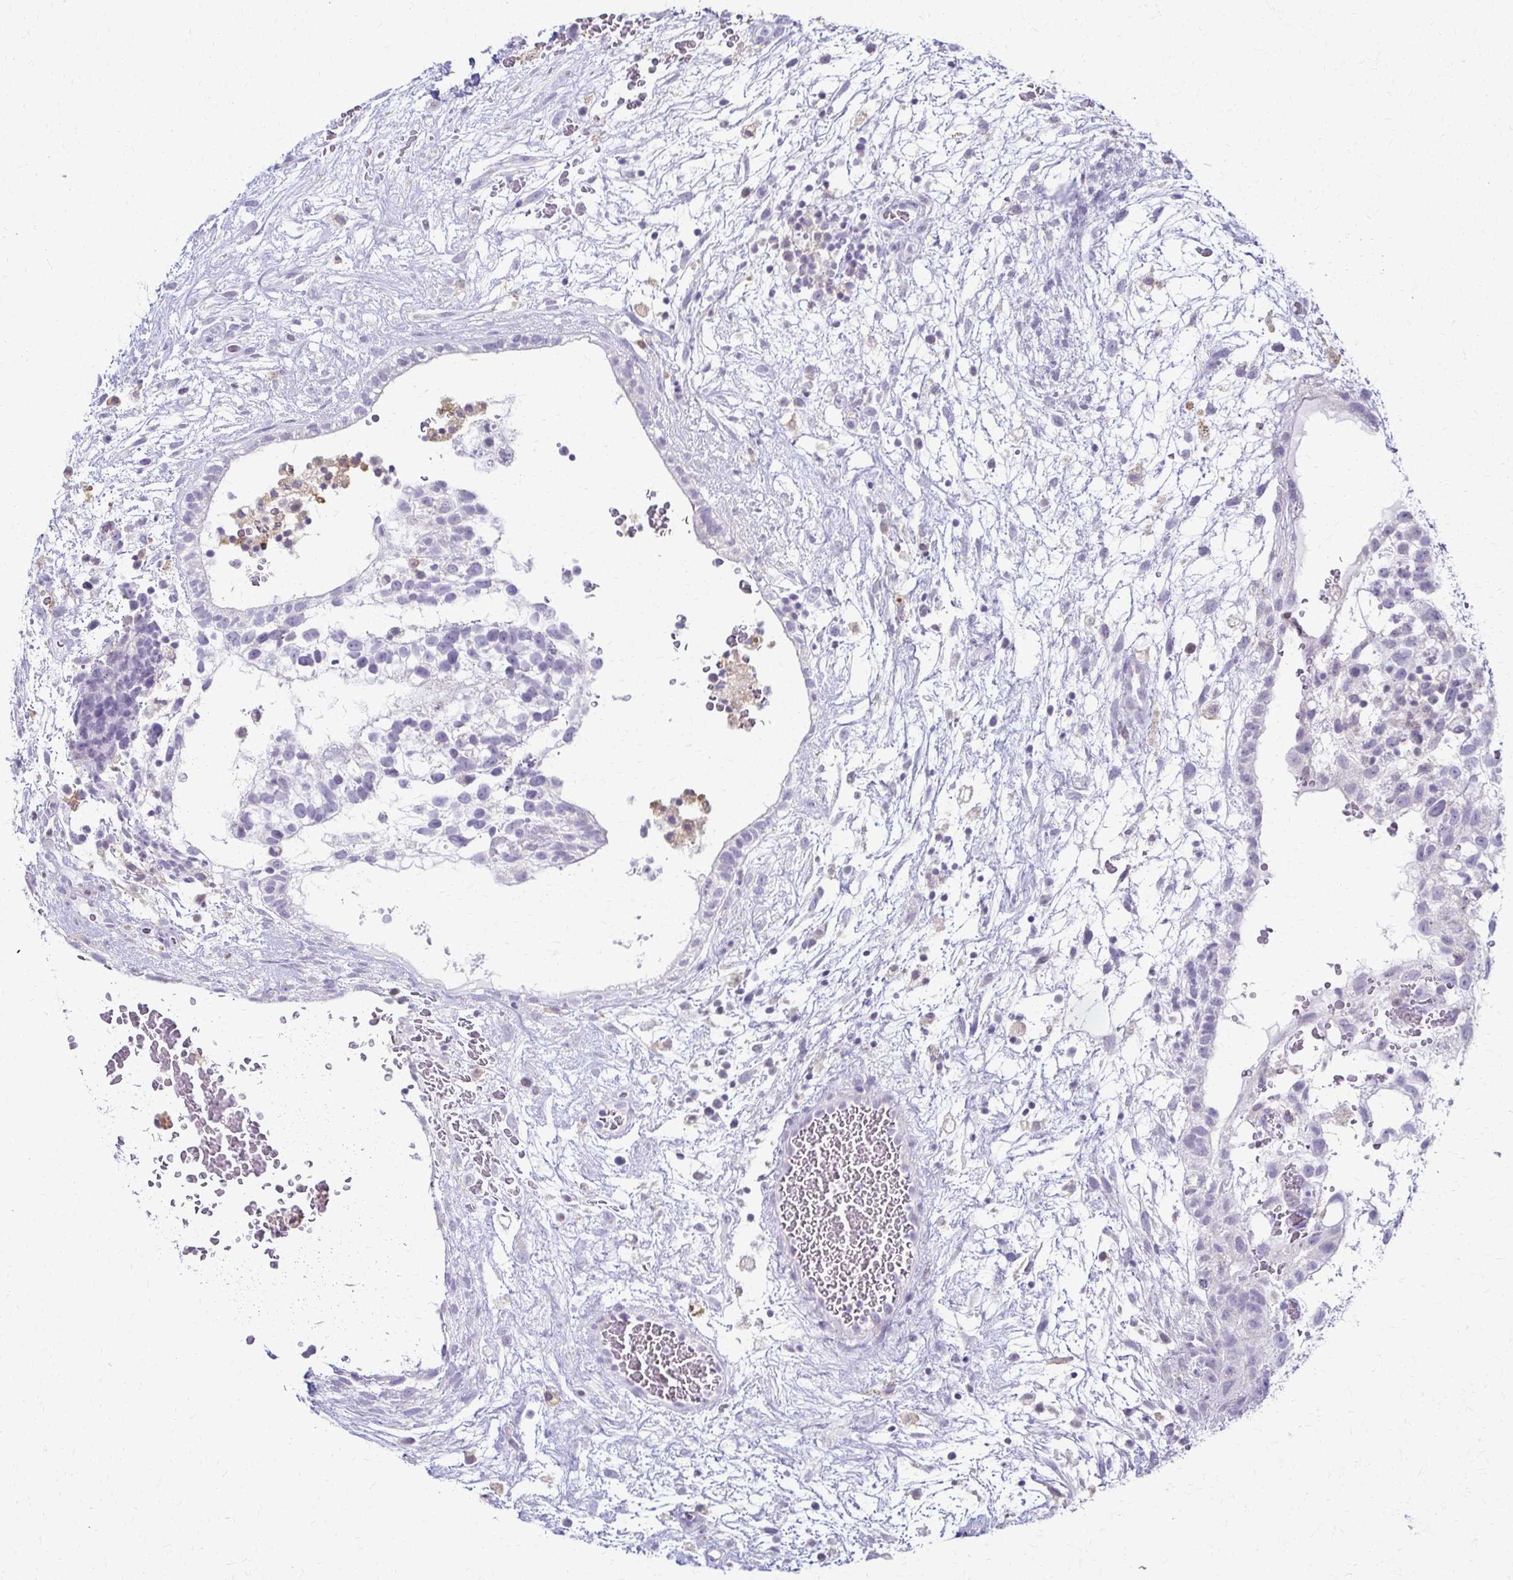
{"staining": {"intensity": "negative", "quantity": "none", "location": "none"}, "tissue": "testis cancer", "cell_type": "Tumor cells", "image_type": "cancer", "snomed": [{"axis": "morphology", "description": "Normal tissue, NOS"}, {"axis": "morphology", "description": "Carcinoma, Embryonal, NOS"}, {"axis": "topography", "description": "Testis"}], "caption": "Immunohistochemical staining of embryonal carcinoma (testis) reveals no significant staining in tumor cells. (DAB (3,3'-diaminobenzidine) IHC visualized using brightfield microscopy, high magnification).", "gene": "FCGR2B", "patient": {"sex": "male", "age": 32}}